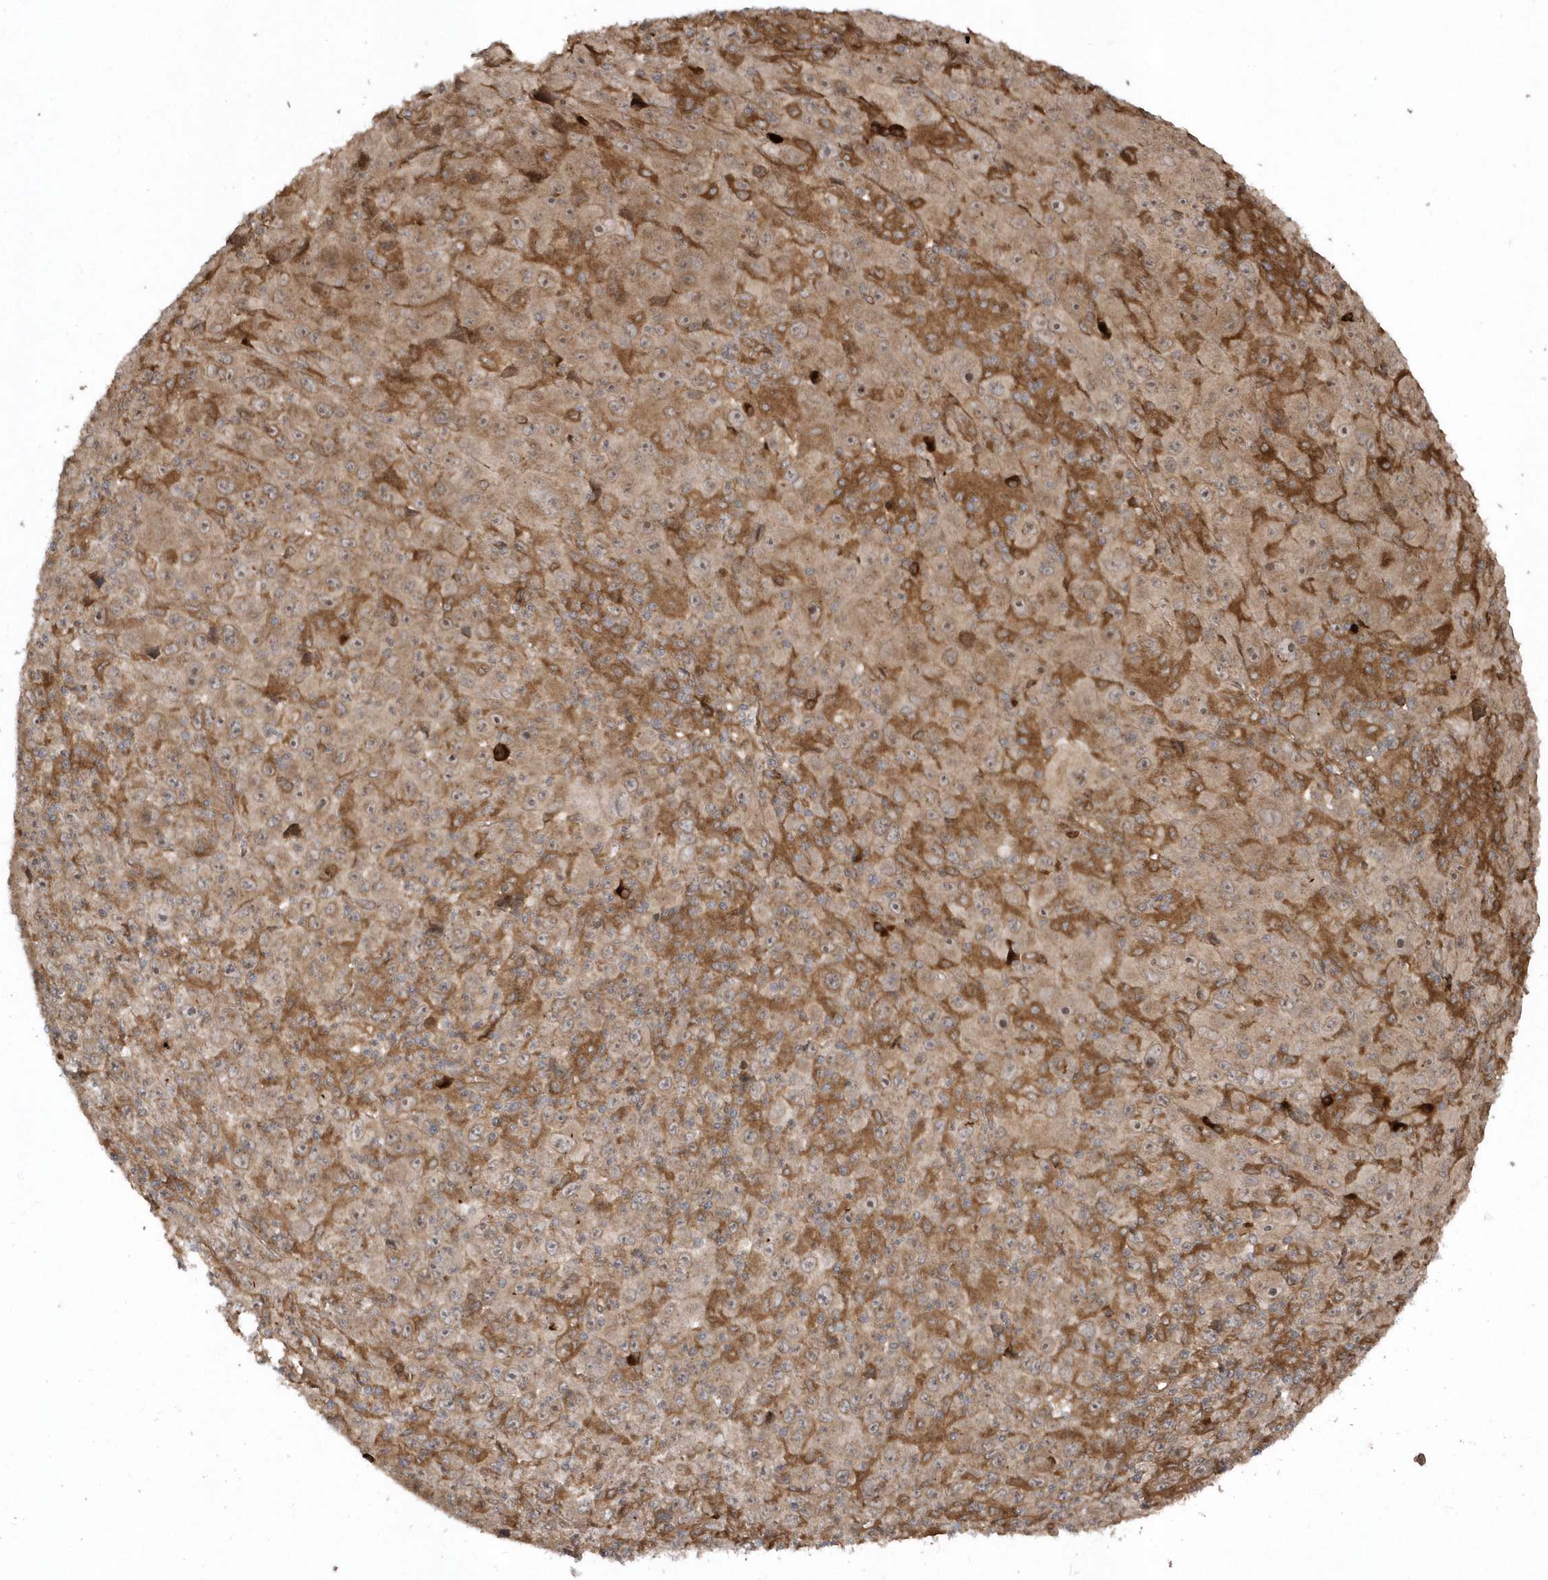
{"staining": {"intensity": "moderate", "quantity": ">75%", "location": "cytoplasmic/membranous"}, "tissue": "melanoma", "cell_type": "Tumor cells", "image_type": "cancer", "snomed": [{"axis": "morphology", "description": "Malignant melanoma, Metastatic site"}, {"axis": "topography", "description": "Skin"}], "caption": "Moderate cytoplasmic/membranous staining is seen in about >75% of tumor cells in malignant melanoma (metastatic site).", "gene": "HERPUD1", "patient": {"sex": "female", "age": 56}}